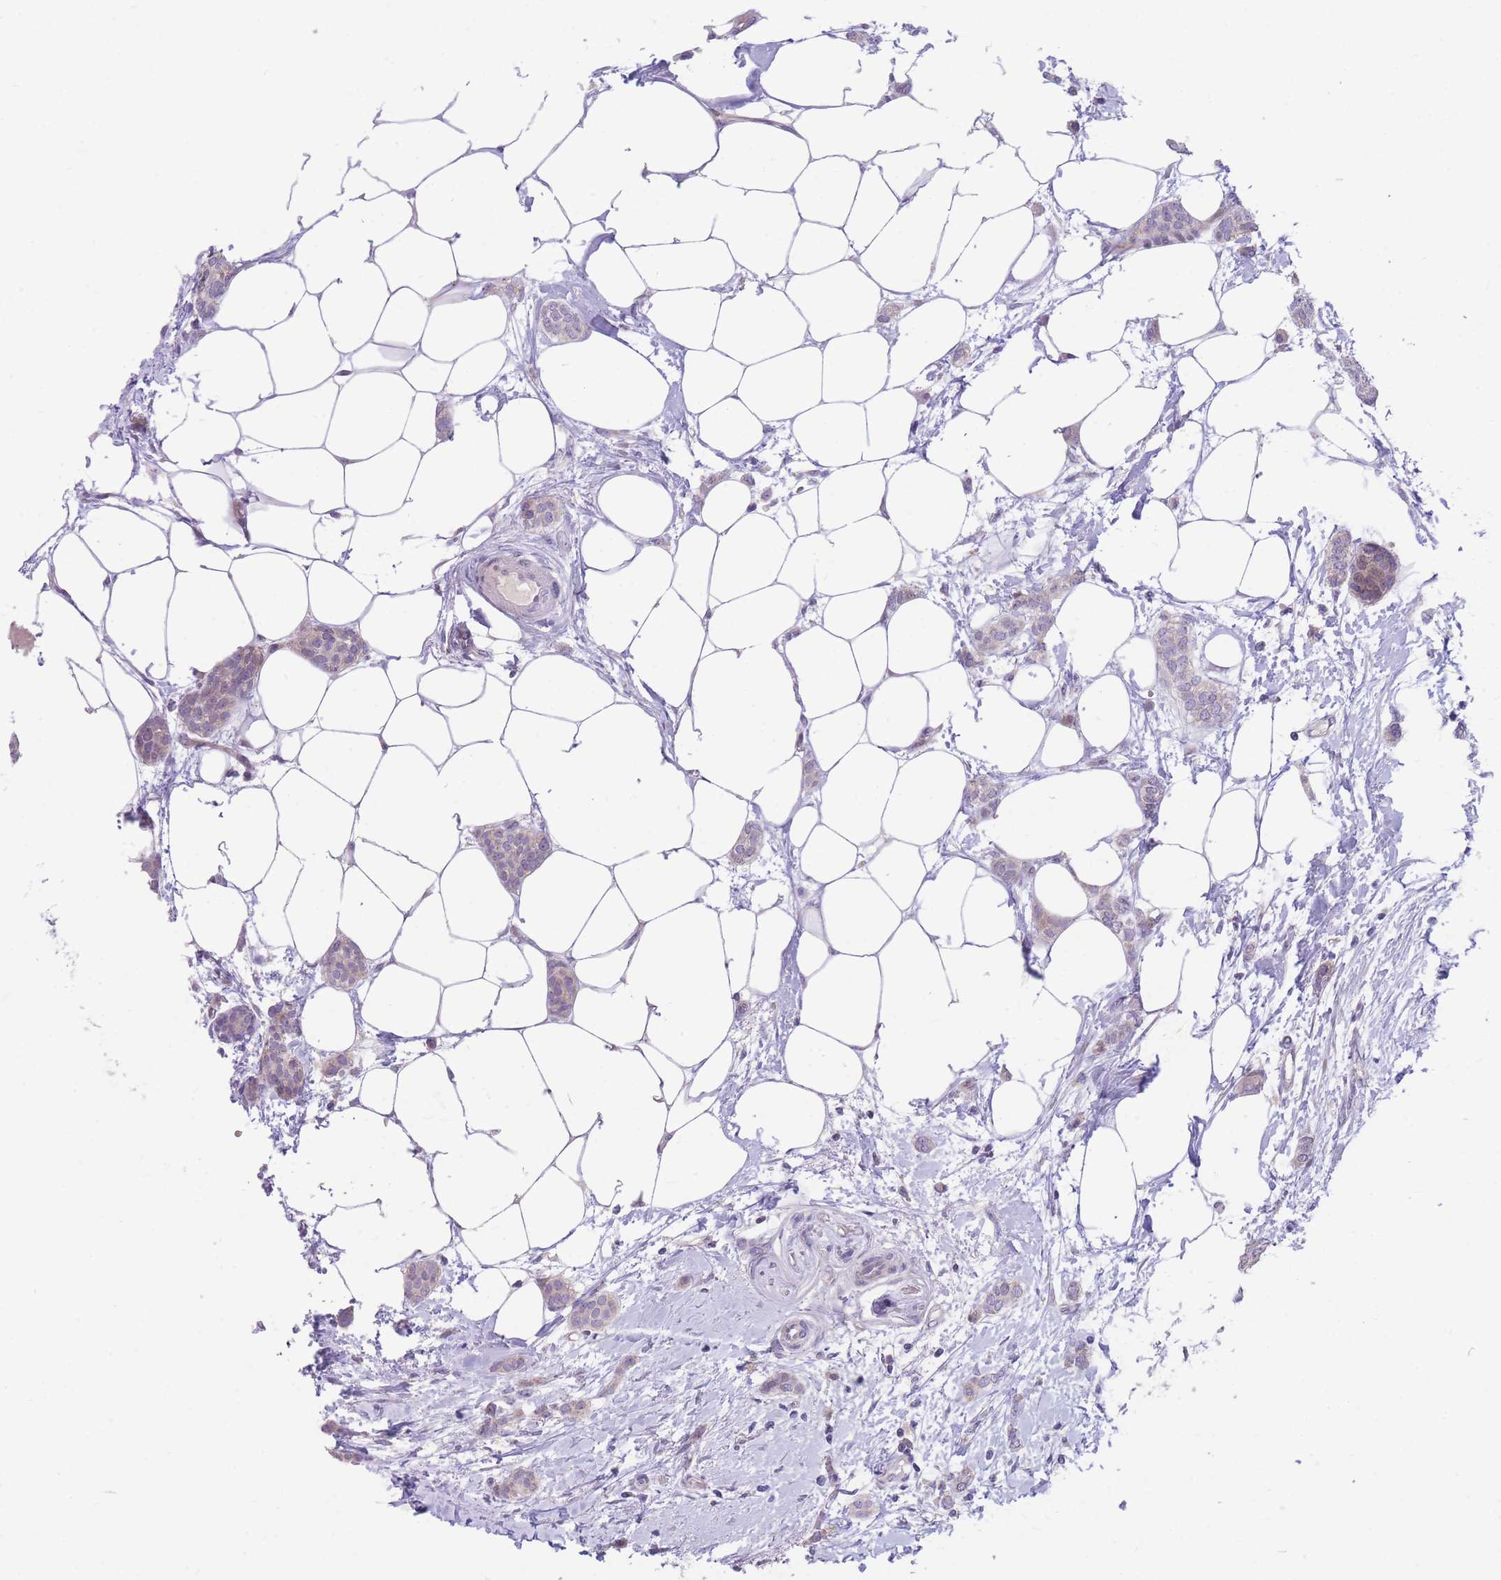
{"staining": {"intensity": "negative", "quantity": "none", "location": "none"}, "tissue": "breast cancer", "cell_type": "Tumor cells", "image_type": "cancer", "snomed": [{"axis": "morphology", "description": "Duct carcinoma"}, {"axis": "topography", "description": "Breast"}], "caption": "Breast invasive ductal carcinoma was stained to show a protein in brown. There is no significant expression in tumor cells.", "gene": "SHCBP1", "patient": {"sex": "female", "age": 72}}